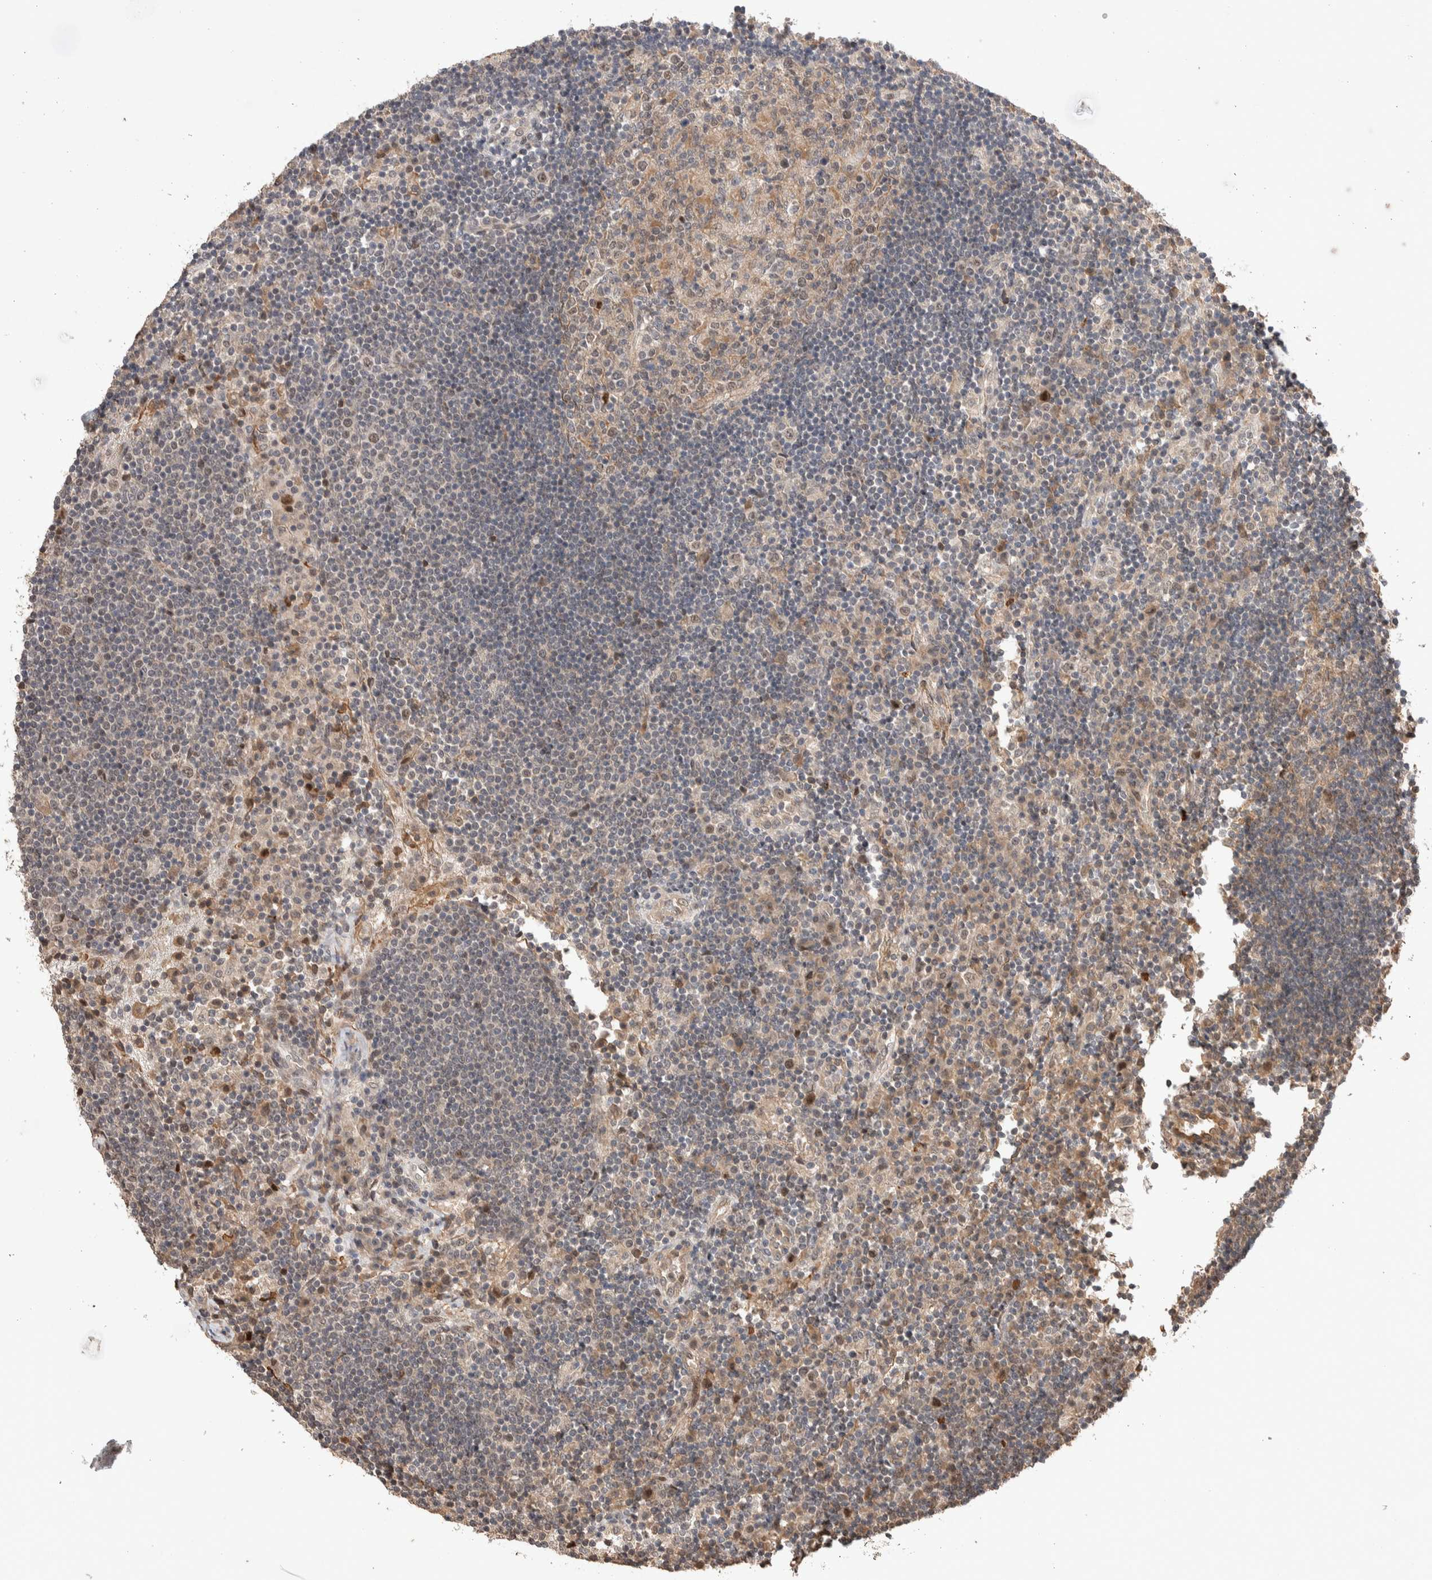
{"staining": {"intensity": "moderate", "quantity": "25%-75%", "location": "cytoplasmic/membranous,nuclear"}, "tissue": "lymph node", "cell_type": "Germinal center cells", "image_type": "normal", "snomed": [{"axis": "morphology", "description": "Normal tissue, NOS"}, {"axis": "topography", "description": "Lymph node"}], "caption": "The immunohistochemical stain highlights moderate cytoplasmic/membranous,nuclear positivity in germinal center cells of benign lymph node. (Brightfield microscopy of DAB IHC at high magnification).", "gene": "PRDM15", "patient": {"sex": "female", "age": 53}}